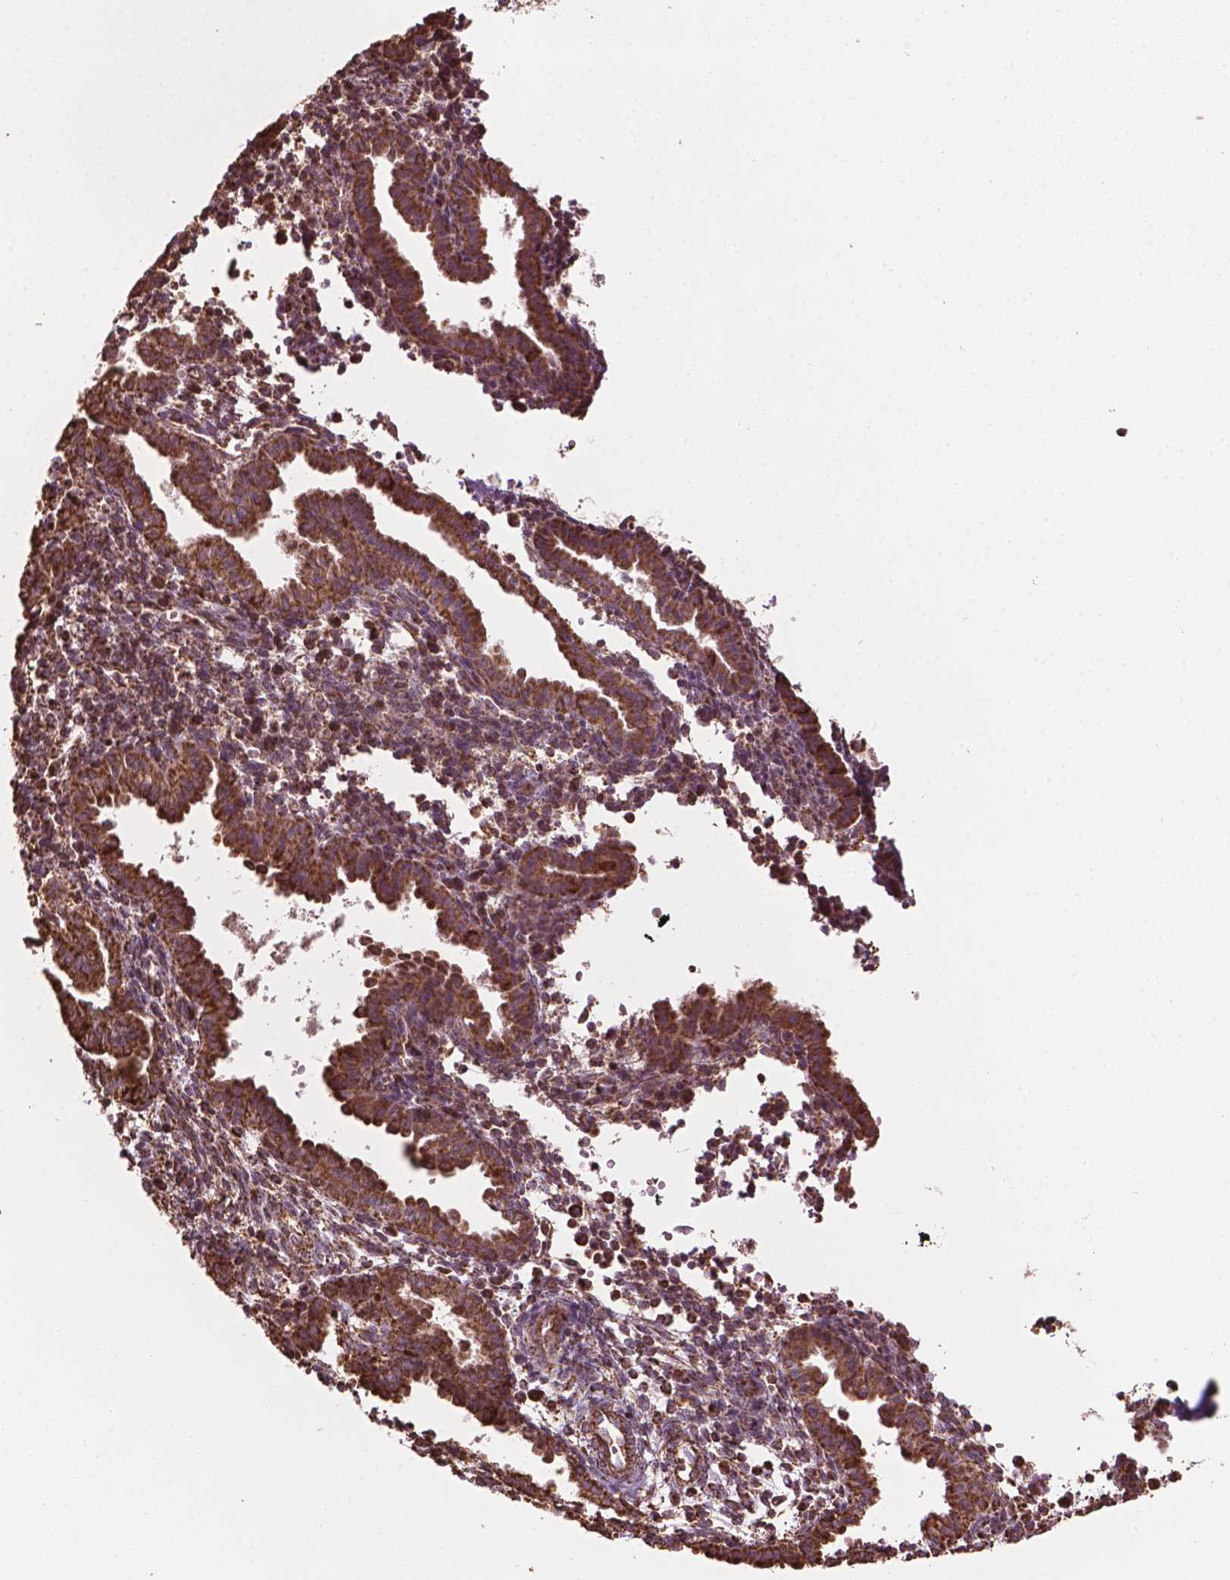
{"staining": {"intensity": "moderate", "quantity": "25%-75%", "location": "cytoplasmic/membranous"}, "tissue": "endometrium", "cell_type": "Cells in endometrial stroma", "image_type": "normal", "snomed": [{"axis": "morphology", "description": "Normal tissue, NOS"}, {"axis": "topography", "description": "Endometrium"}], "caption": "Immunohistochemistry (IHC) photomicrograph of unremarkable endometrium stained for a protein (brown), which reveals medium levels of moderate cytoplasmic/membranous expression in approximately 25%-75% of cells in endometrial stroma.", "gene": "HS3ST3A1", "patient": {"sex": "female", "age": 37}}